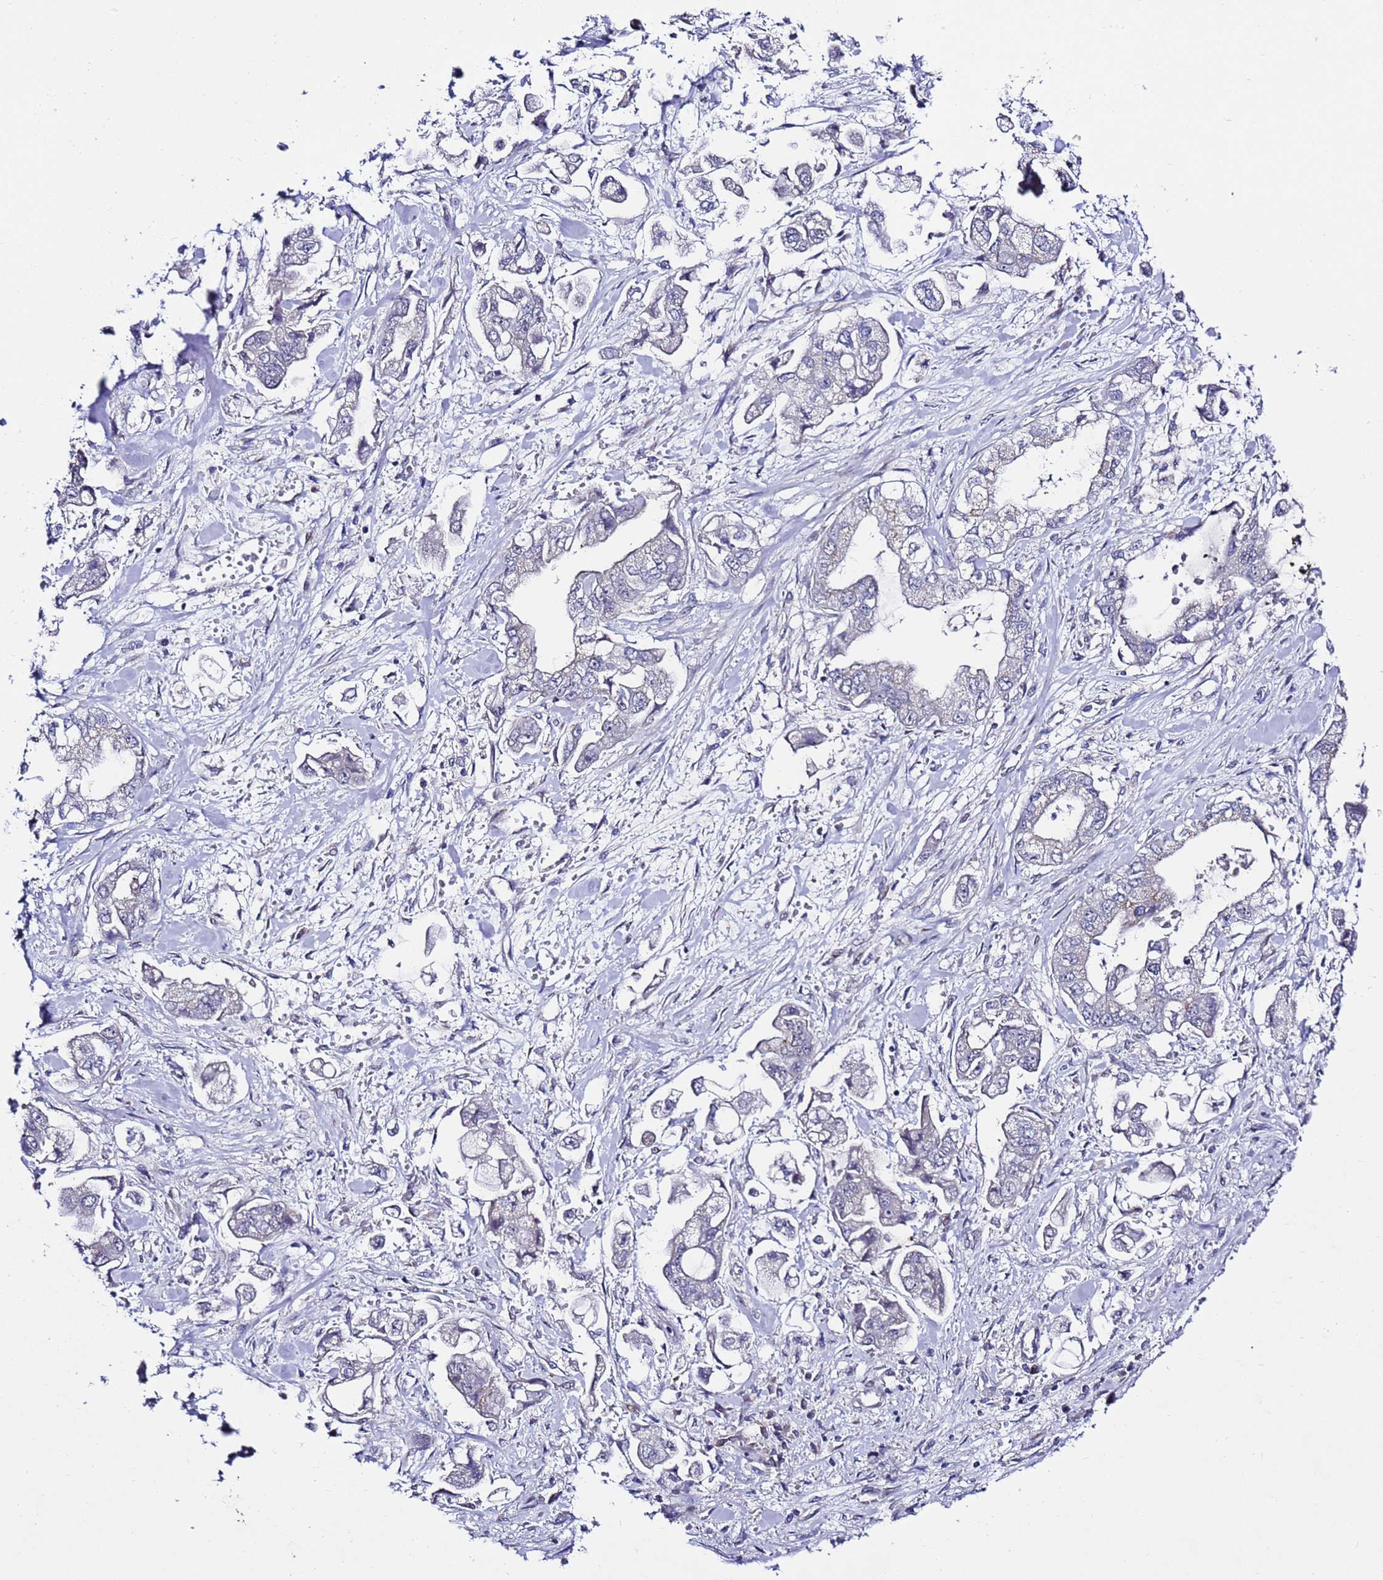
{"staining": {"intensity": "negative", "quantity": "none", "location": "none"}, "tissue": "stomach cancer", "cell_type": "Tumor cells", "image_type": "cancer", "snomed": [{"axis": "morphology", "description": "Adenocarcinoma, NOS"}, {"axis": "topography", "description": "Stomach"}], "caption": "DAB (3,3'-diaminobenzidine) immunohistochemical staining of human stomach cancer exhibits no significant expression in tumor cells.", "gene": "C19orf47", "patient": {"sex": "male", "age": 62}}